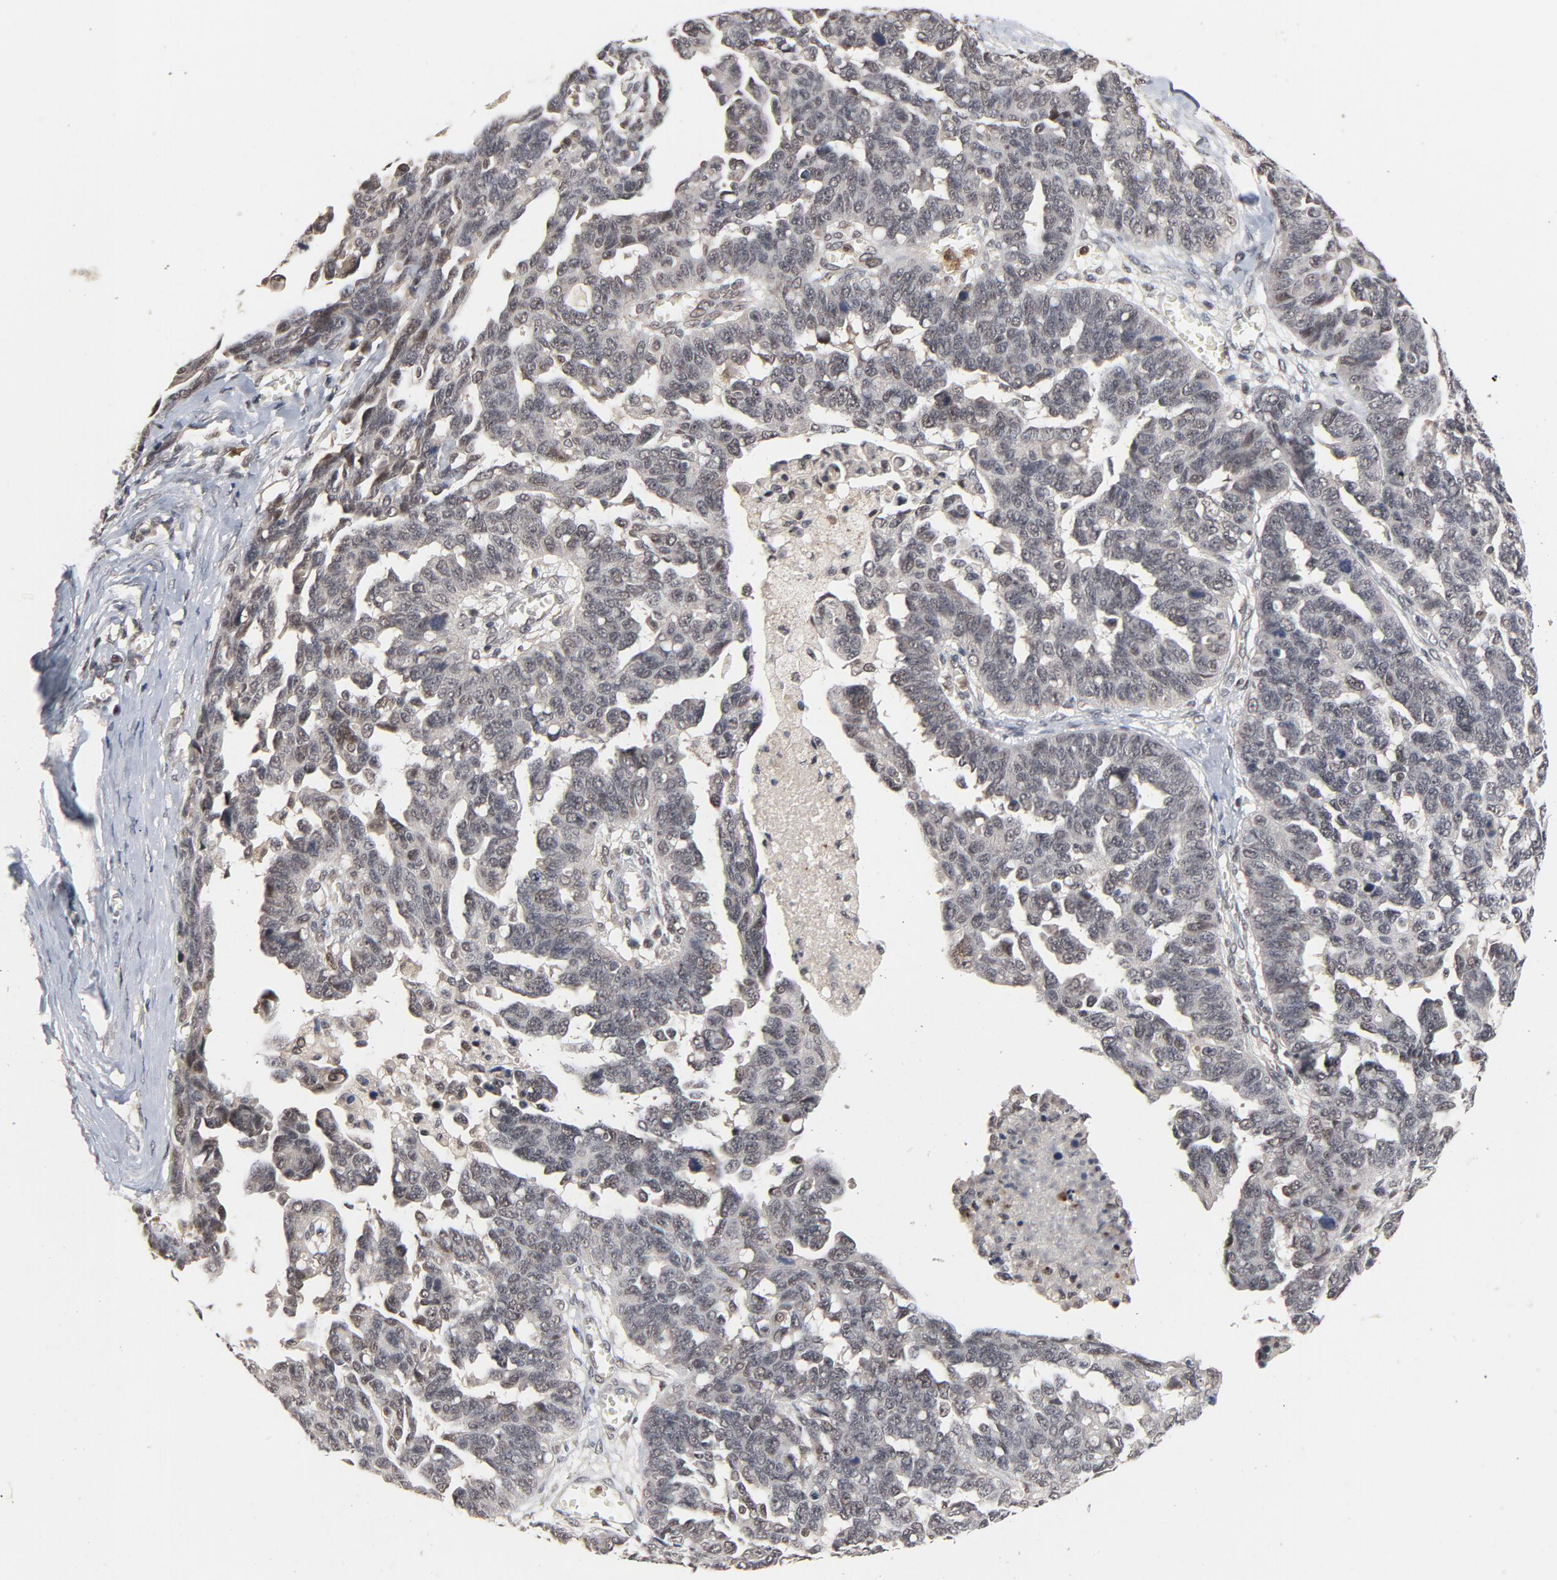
{"staining": {"intensity": "negative", "quantity": "none", "location": "none"}, "tissue": "ovarian cancer", "cell_type": "Tumor cells", "image_type": "cancer", "snomed": [{"axis": "morphology", "description": "Cystadenocarcinoma, serous, NOS"}, {"axis": "topography", "description": "Ovary"}], "caption": "A photomicrograph of ovarian serous cystadenocarcinoma stained for a protein shows no brown staining in tumor cells.", "gene": "RTL5", "patient": {"sex": "female", "age": 69}}